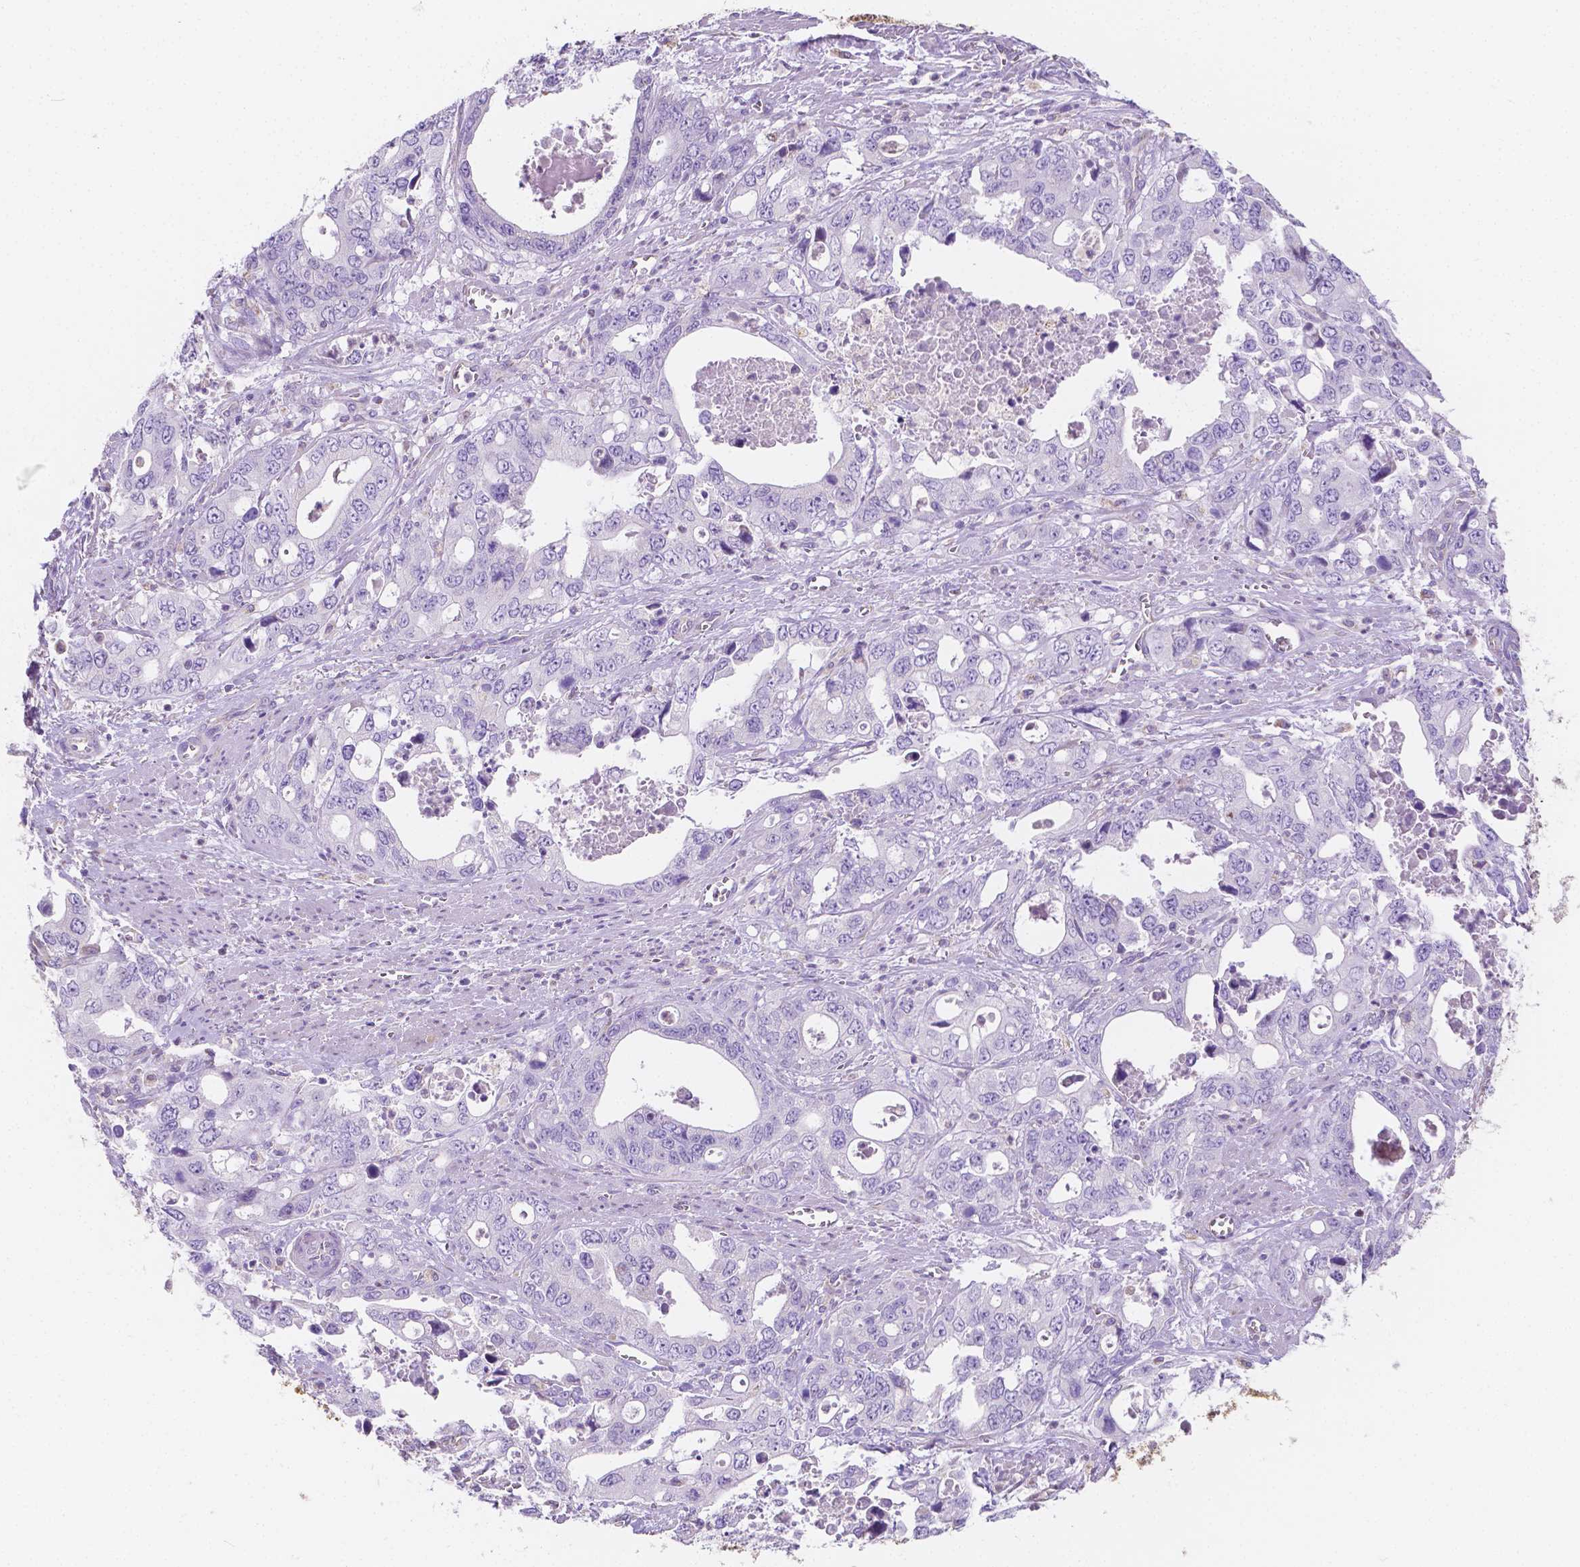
{"staining": {"intensity": "negative", "quantity": "none", "location": "none"}, "tissue": "stomach cancer", "cell_type": "Tumor cells", "image_type": "cancer", "snomed": [{"axis": "morphology", "description": "Adenocarcinoma, NOS"}, {"axis": "topography", "description": "Stomach, upper"}], "caption": "This is a image of immunohistochemistry (IHC) staining of adenocarcinoma (stomach), which shows no expression in tumor cells. Brightfield microscopy of IHC stained with DAB (3,3'-diaminobenzidine) (brown) and hematoxylin (blue), captured at high magnification.", "gene": "TMEM130", "patient": {"sex": "male", "age": 74}}